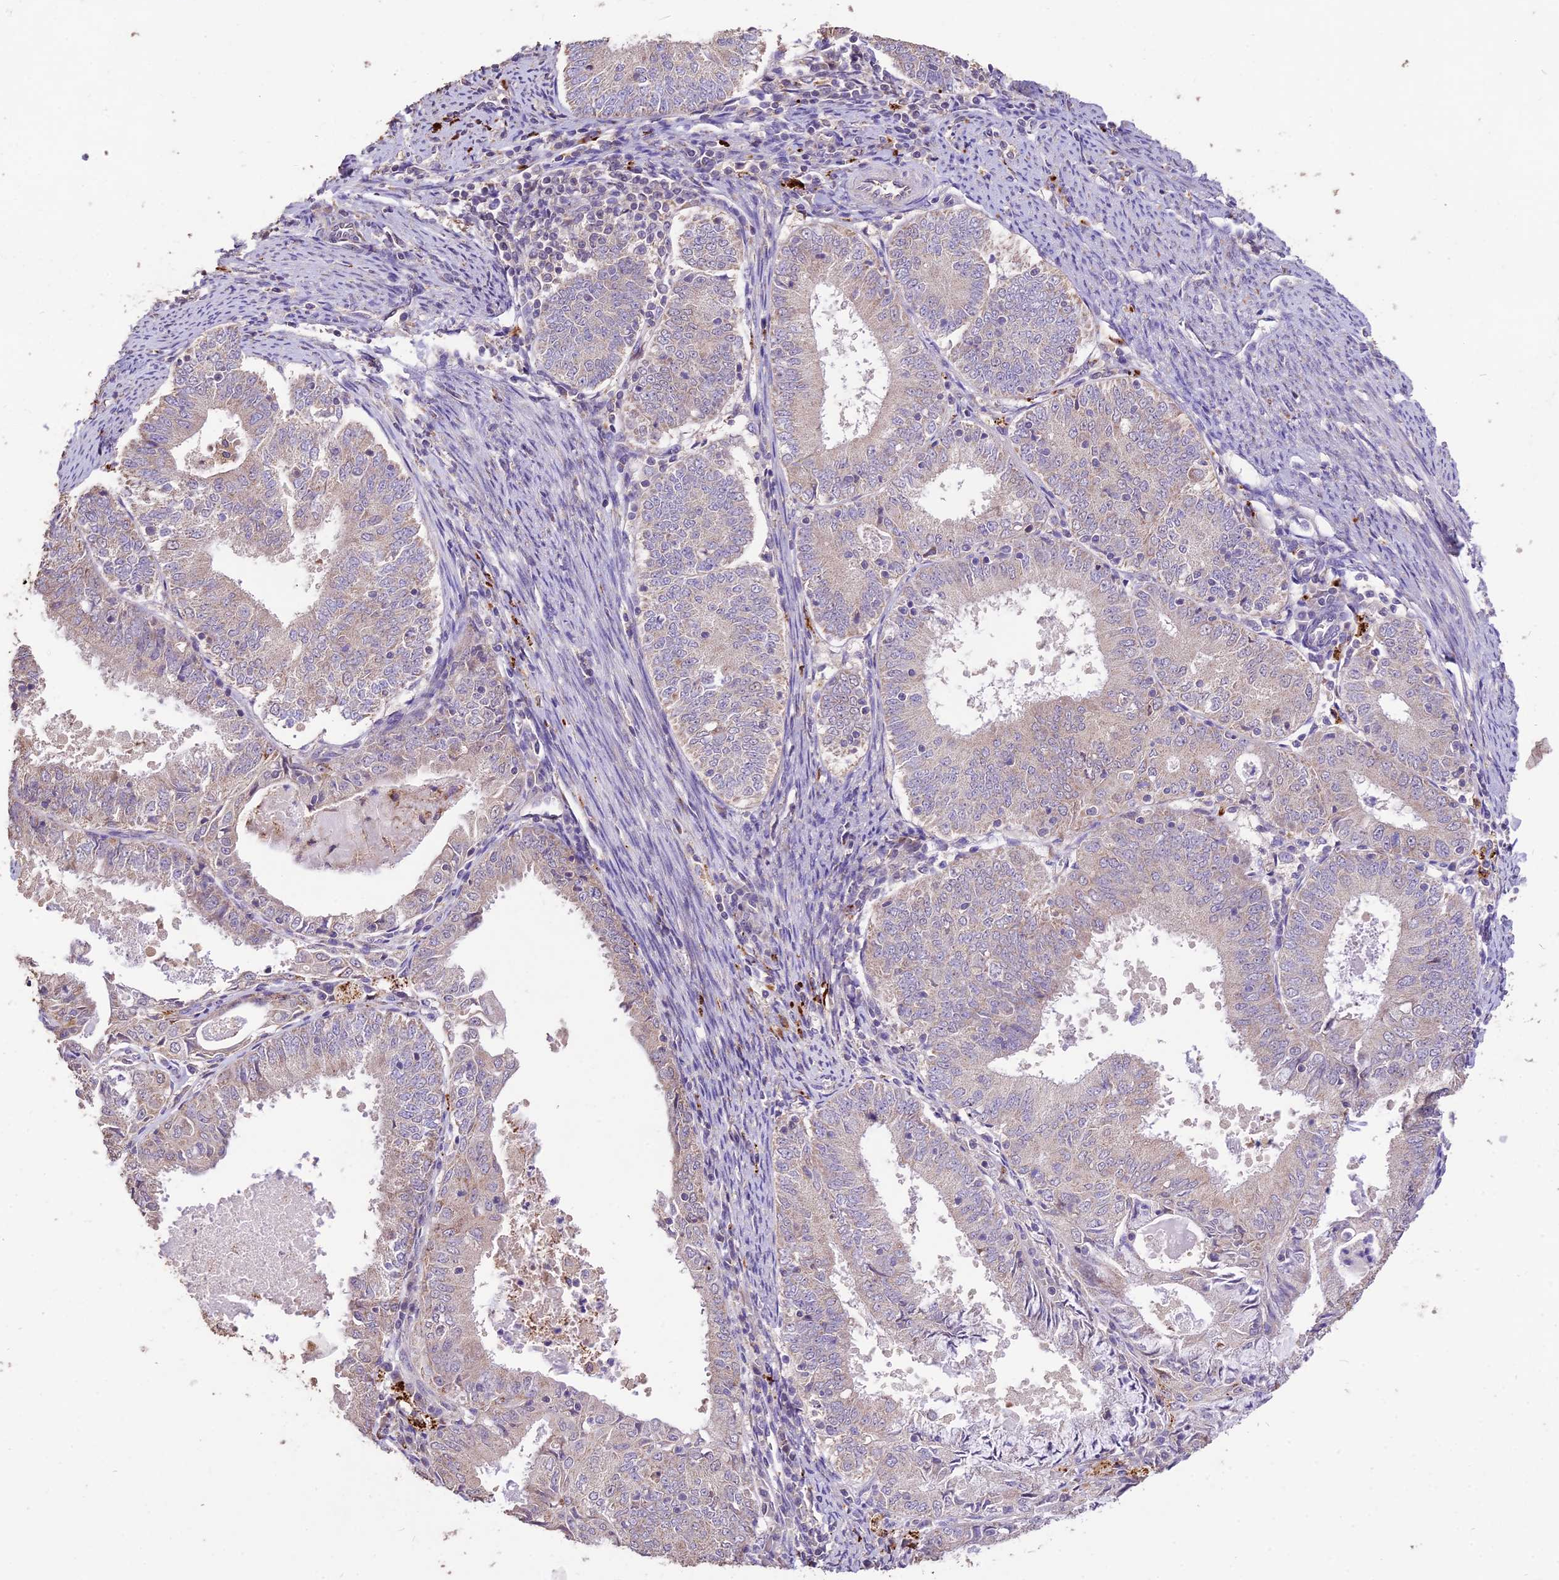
{"staining": {"intensity": "negative", "quantity": "none", "location": "none"}, "tissue": "endometrial cancer", "cell_type": "Tumor cells", "image_type": "cancer", "snomed": [{"axis": "morphology", "description": "Adenocarcinoma, NOS"}, {"axis": "topography", "description": "Endometrium"}], "caption": "Tumor cells are negative for protein expression in human endometrial cancer (adenocarcinoma).", "gene": "SDHD", "patient": {"sex": "female", "age": 57}}